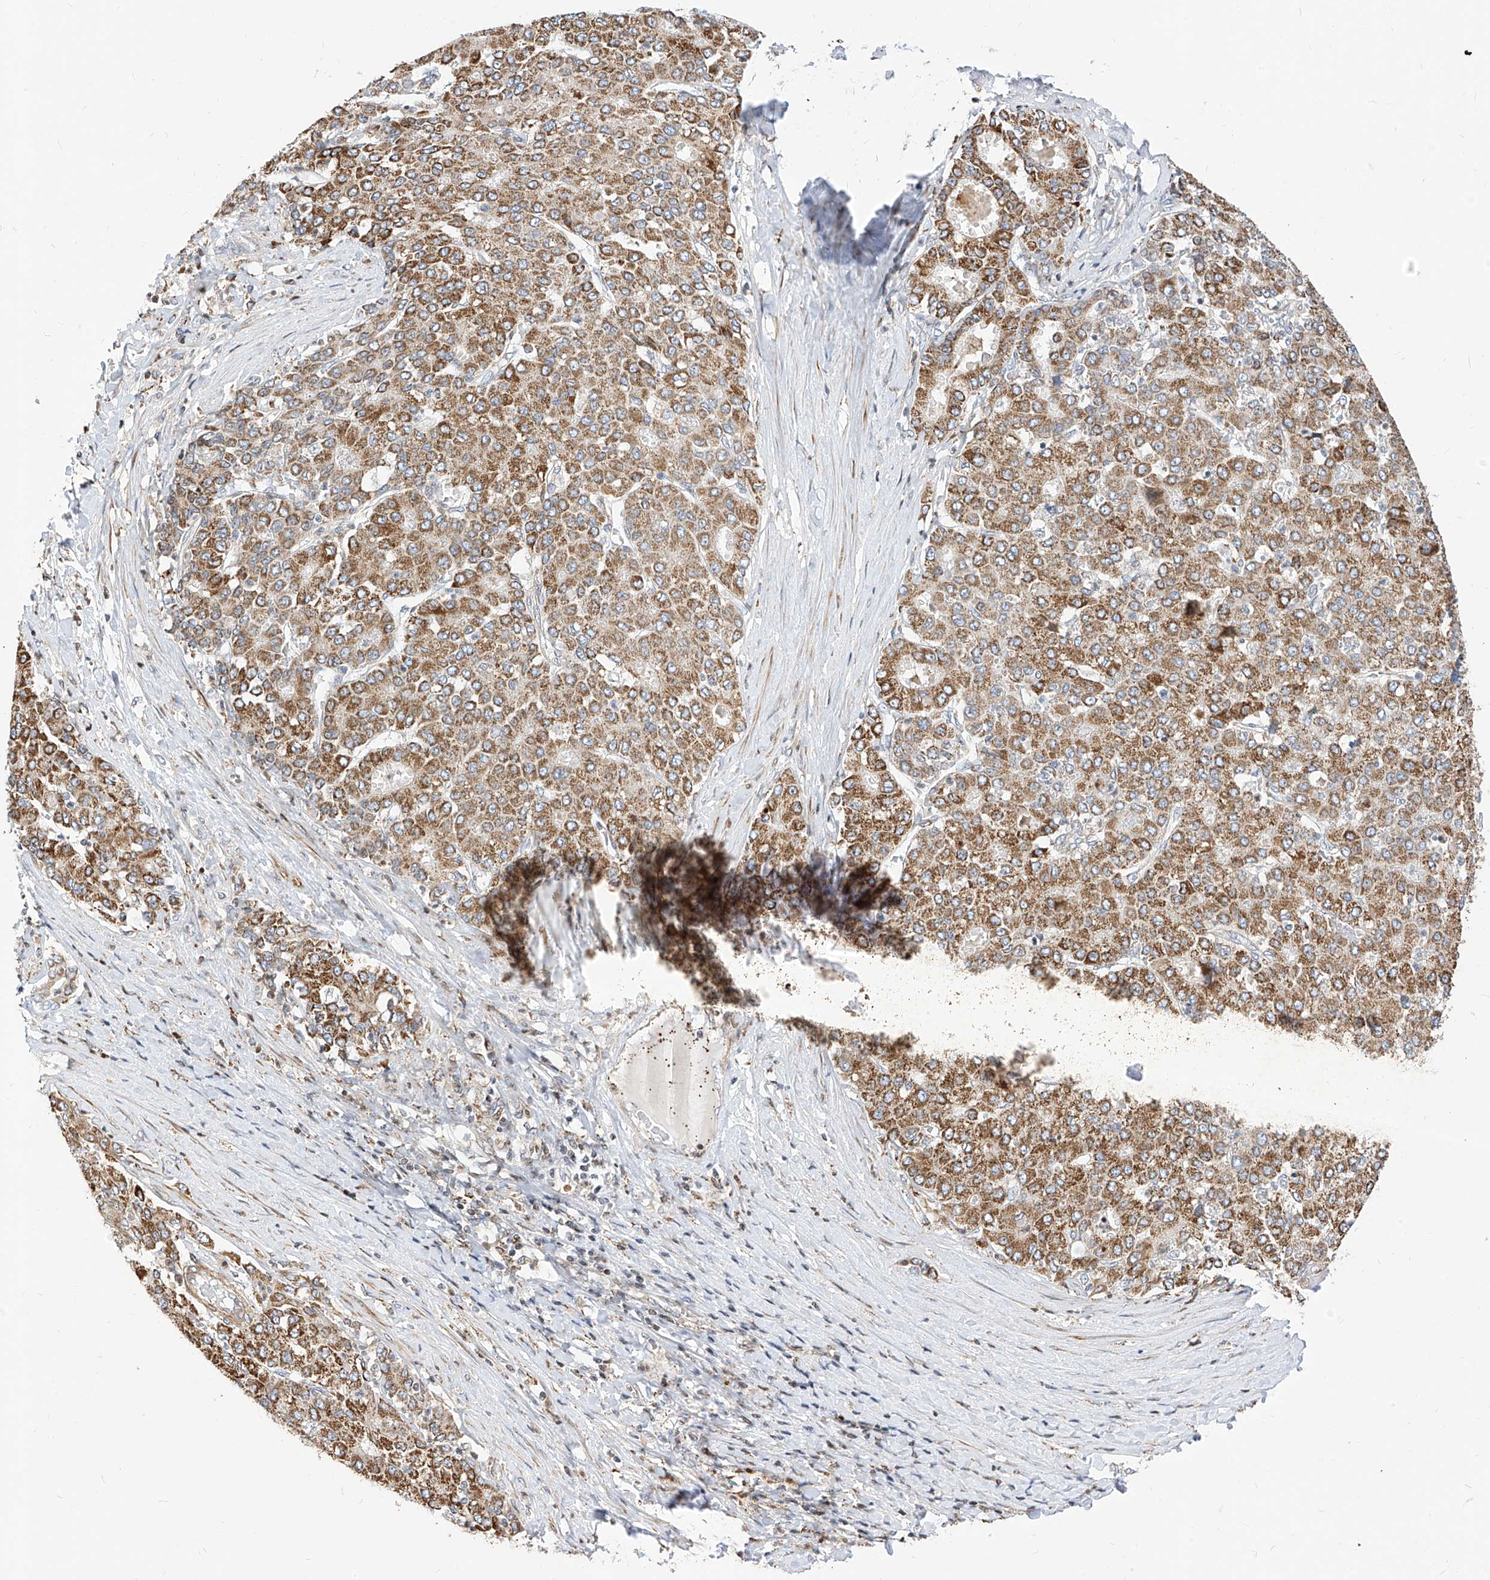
{"staining": {"intensity": "moderate", "quantity": ">75%", "location": "cytoplasmic/membranous"}, "tissue": "liver cancer", "cell_type": "Tumor cells", "image_type": "cancer", "snomed": [{"axis": "morphology", "description": "Carcinoma, Hepatocellular, NOS"}, {"axis": "topography", "description": "Liver"}], "caption": "Brown immunohistochemical staining in human hepatocellular carcinoma (liver) demonstrates moderate cytoplasmic/membranous positivity in approximately >75% of tumor cells.", "gene": "TTLL8", "patient": {"sex": "male", "age": 65}}